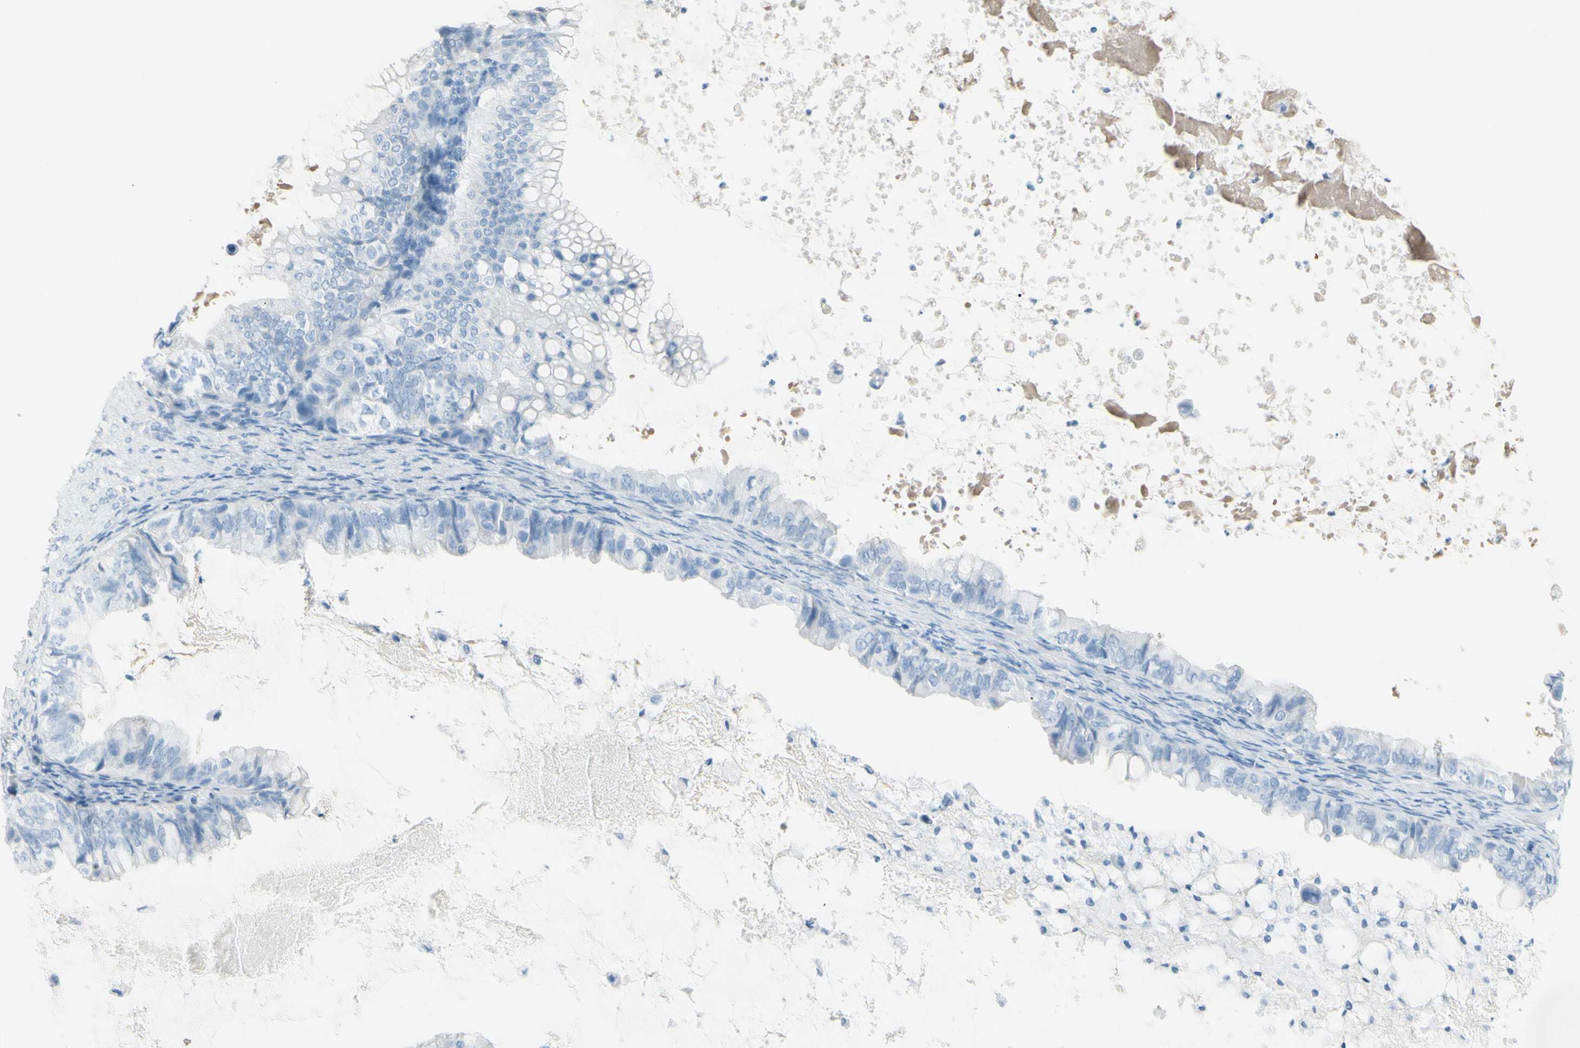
{"staining": {"intensity": "negative", "quantity": "none", "location": "none"}, "tissue": "ovarian cancer", "cell_type": "Tumor cells", "image_type": "cancer", "snomed": [{"axis": "morphology", "description": "Cystadenocarcinoma, mucinous, NOS"}, {"axis": "topography", "description": "Ovary"}], "caption": "DAB immunohistochemical staining of human mucinous cystadenocarcinoma (ovarian) exhibits no significant positivity in tumor cells.", "gene": "TFPI2", "patient": {"sex": "female", "age": 80}}